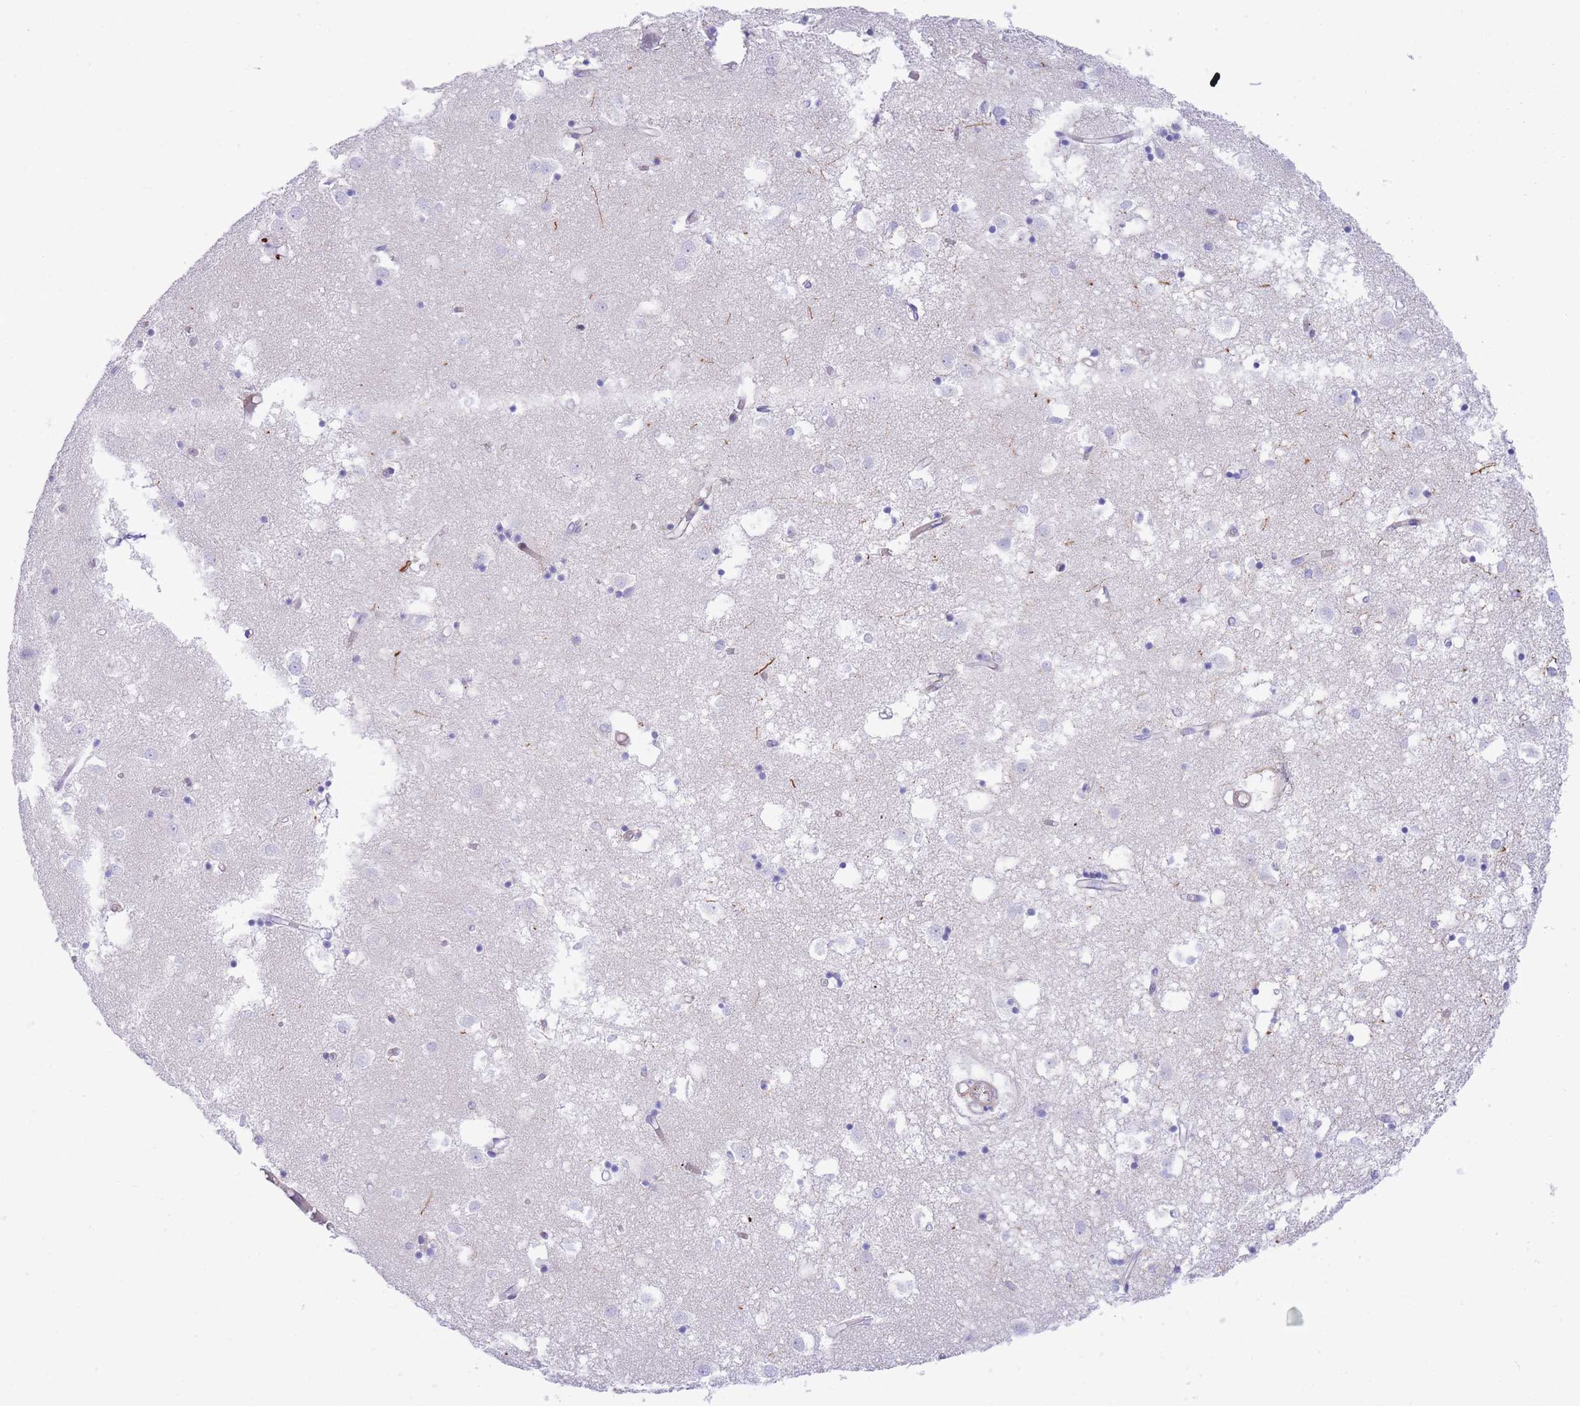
{"staining": {"intensity": "negative", "quantity": "none", "location": "none"}, "tissue": "caudate", "cell_type": "Glial cells", "image_type": "normal", "snomed": [{"axis": "morphology", "description": "Normal tissue, NOS"}, {"axis": "topography", "description": "Lateral ventricle wall"}], "caption": "Immunohistochemistry of unremarkable caudate shows no positivity in glial cells. (IHC, brightfield microscopy, high magnification).", "gene": "FBN3", "patient": {"sex": "male", "age": 70}}